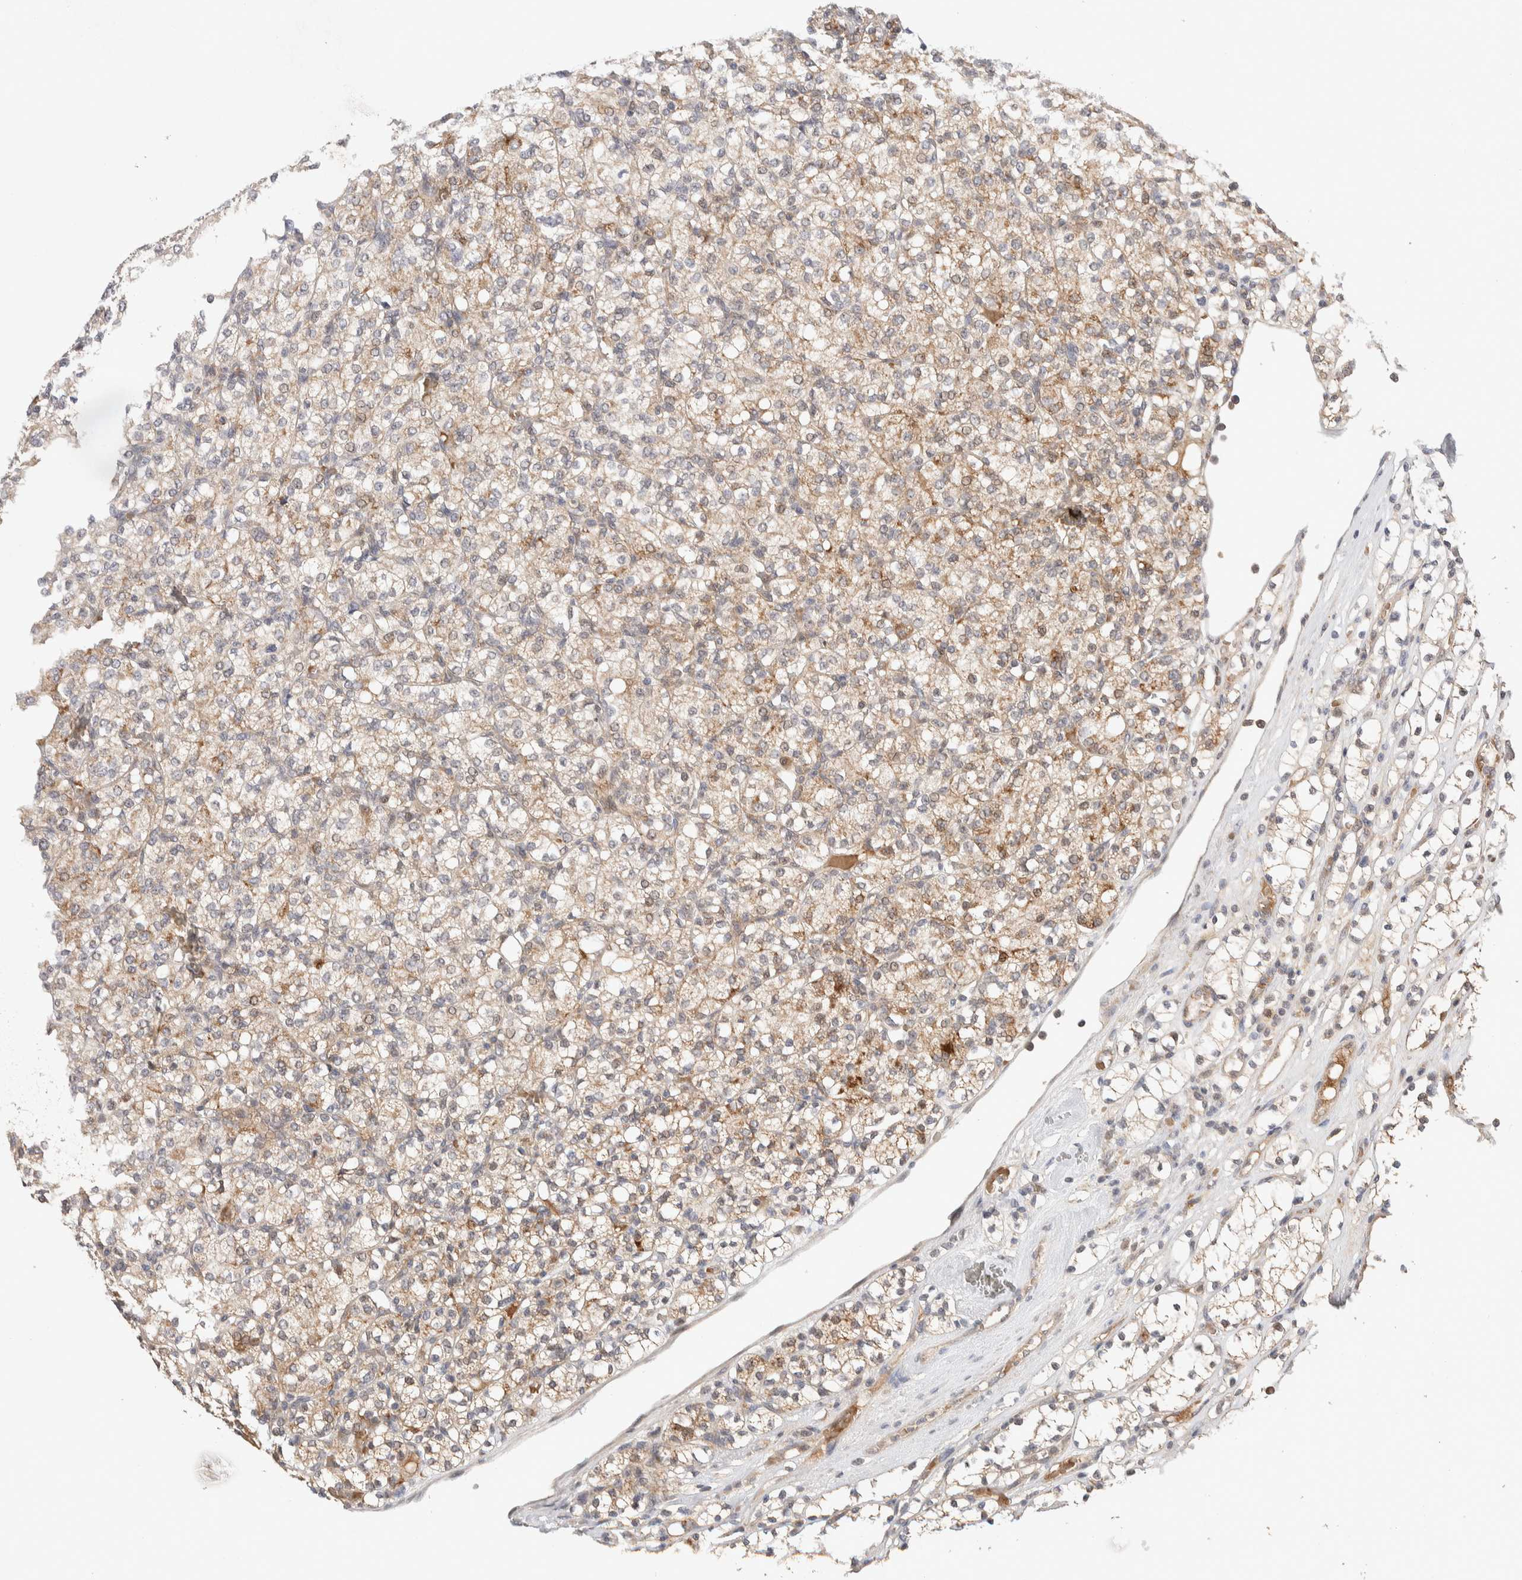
{"staining": {"intensity": "weak", "quantity": ">75%", "location": "cytoplasmic/membranous"}, "tissue": "renal cancer", "cell_type": "Tumor cells", "image_type": "cancer", "snomed": [{"axis": "morphology", "description": "Adenocarcinoma, NOS"}, {"axis": "topography", "description": "Kidney"}], "caption": "Renal adenocarcinoma stained for a protein (brown) shows weak cytoplasmic/membranous positive expression in approximately >75% of tumor cells.", "gene": "CASK", "patient": {"sex": "male", "age": 77}}